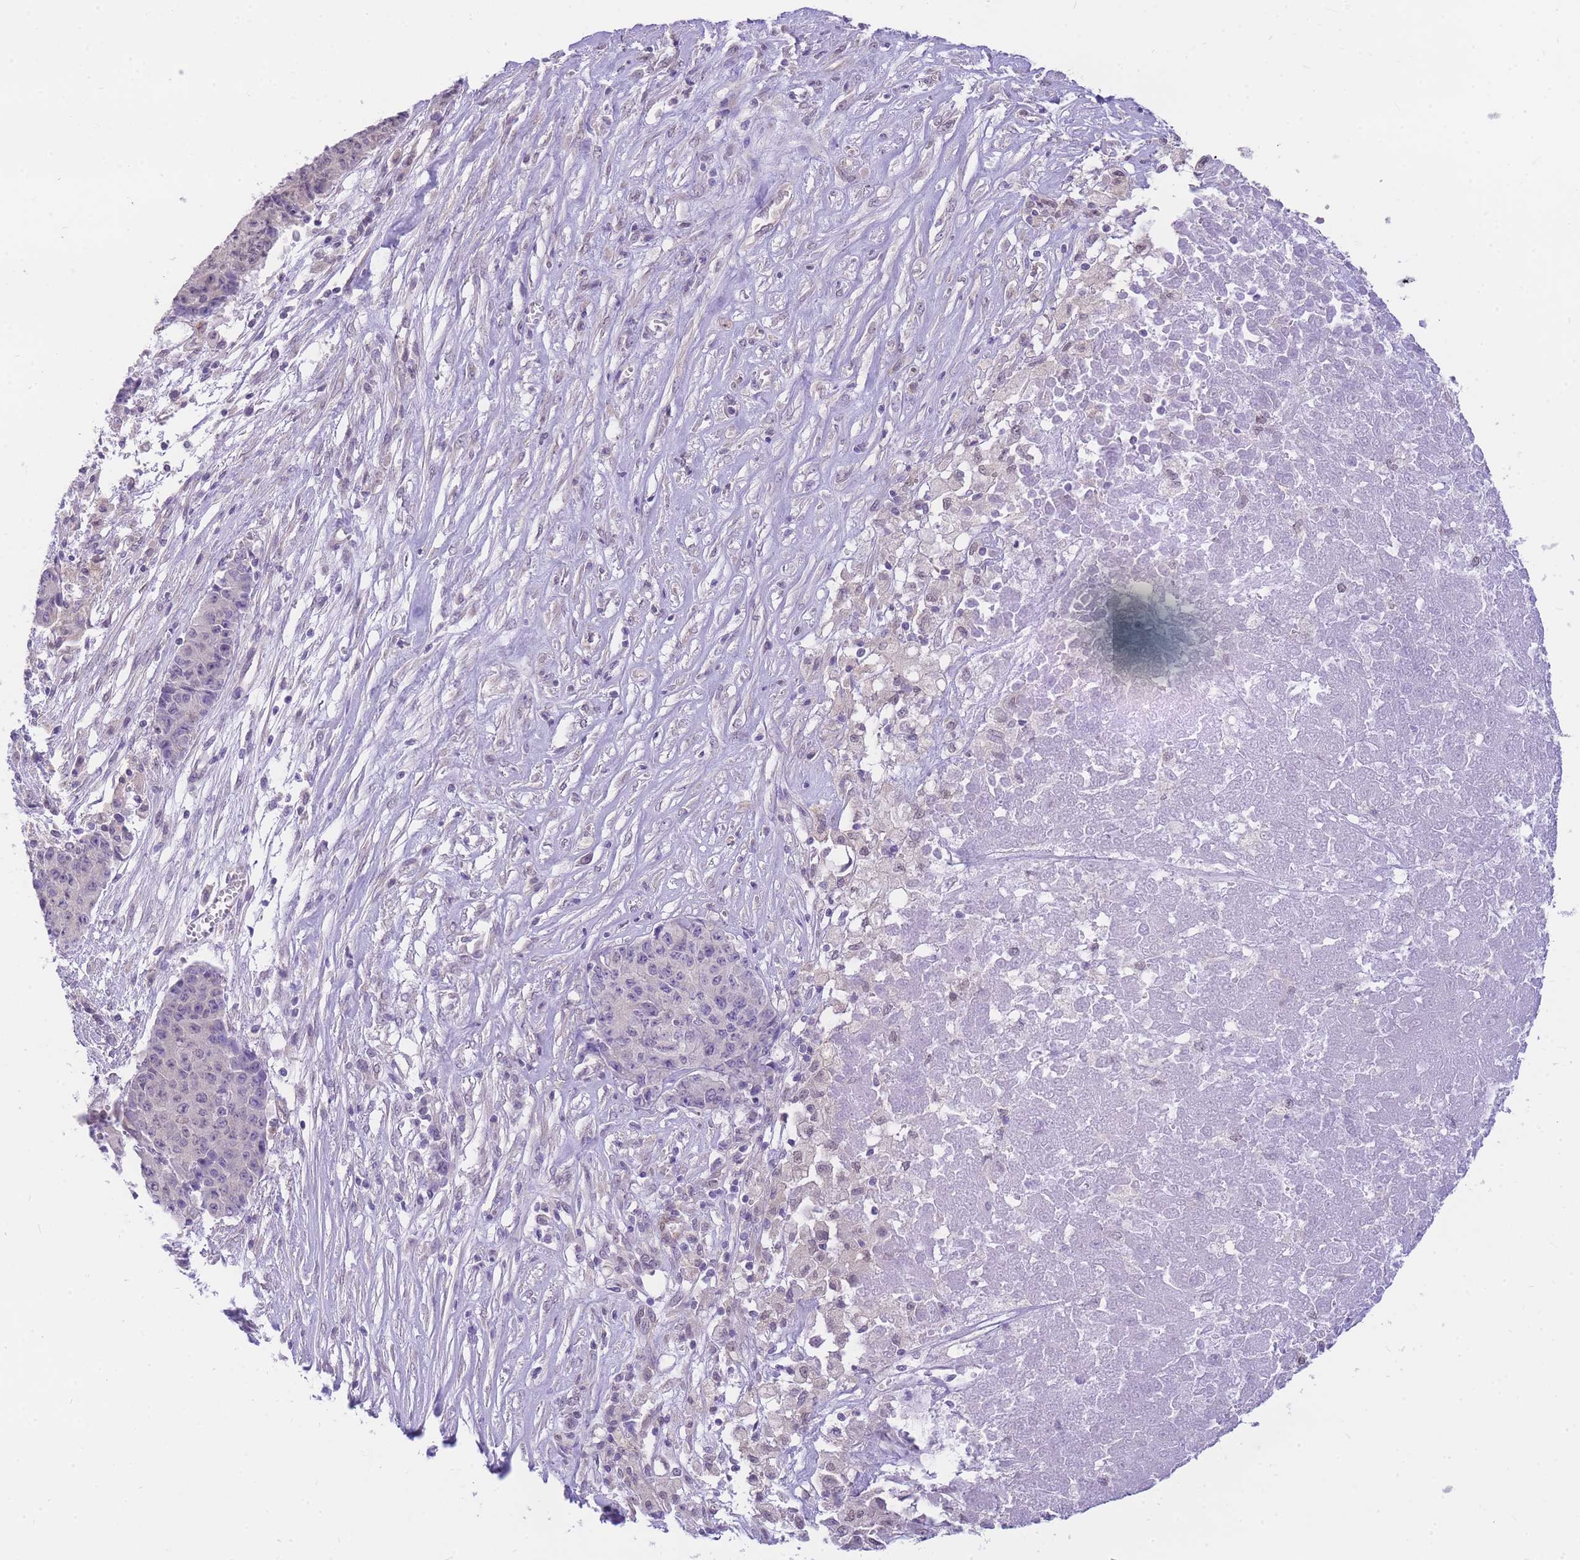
{"staining": {"intensity": "negative", "quantity": "none", "location": "none"}, "tissue": "ovarian cancer", "cell_type": "Tumor cells", "image_type": "cancer", "snomed": [{"axis": "morphology", "description": "Carcinoma, endometroid"}, {"axis": "topography", "description": "Ovary"}], "caption": "IHC image of neoplastic tissue: ovarian cancer (endometroid carcinoma) stained with DAB shows no significant protein staining in tumor cells.", "gene": "S100PBP", "patient": {"sex": "female", "age": 42}}